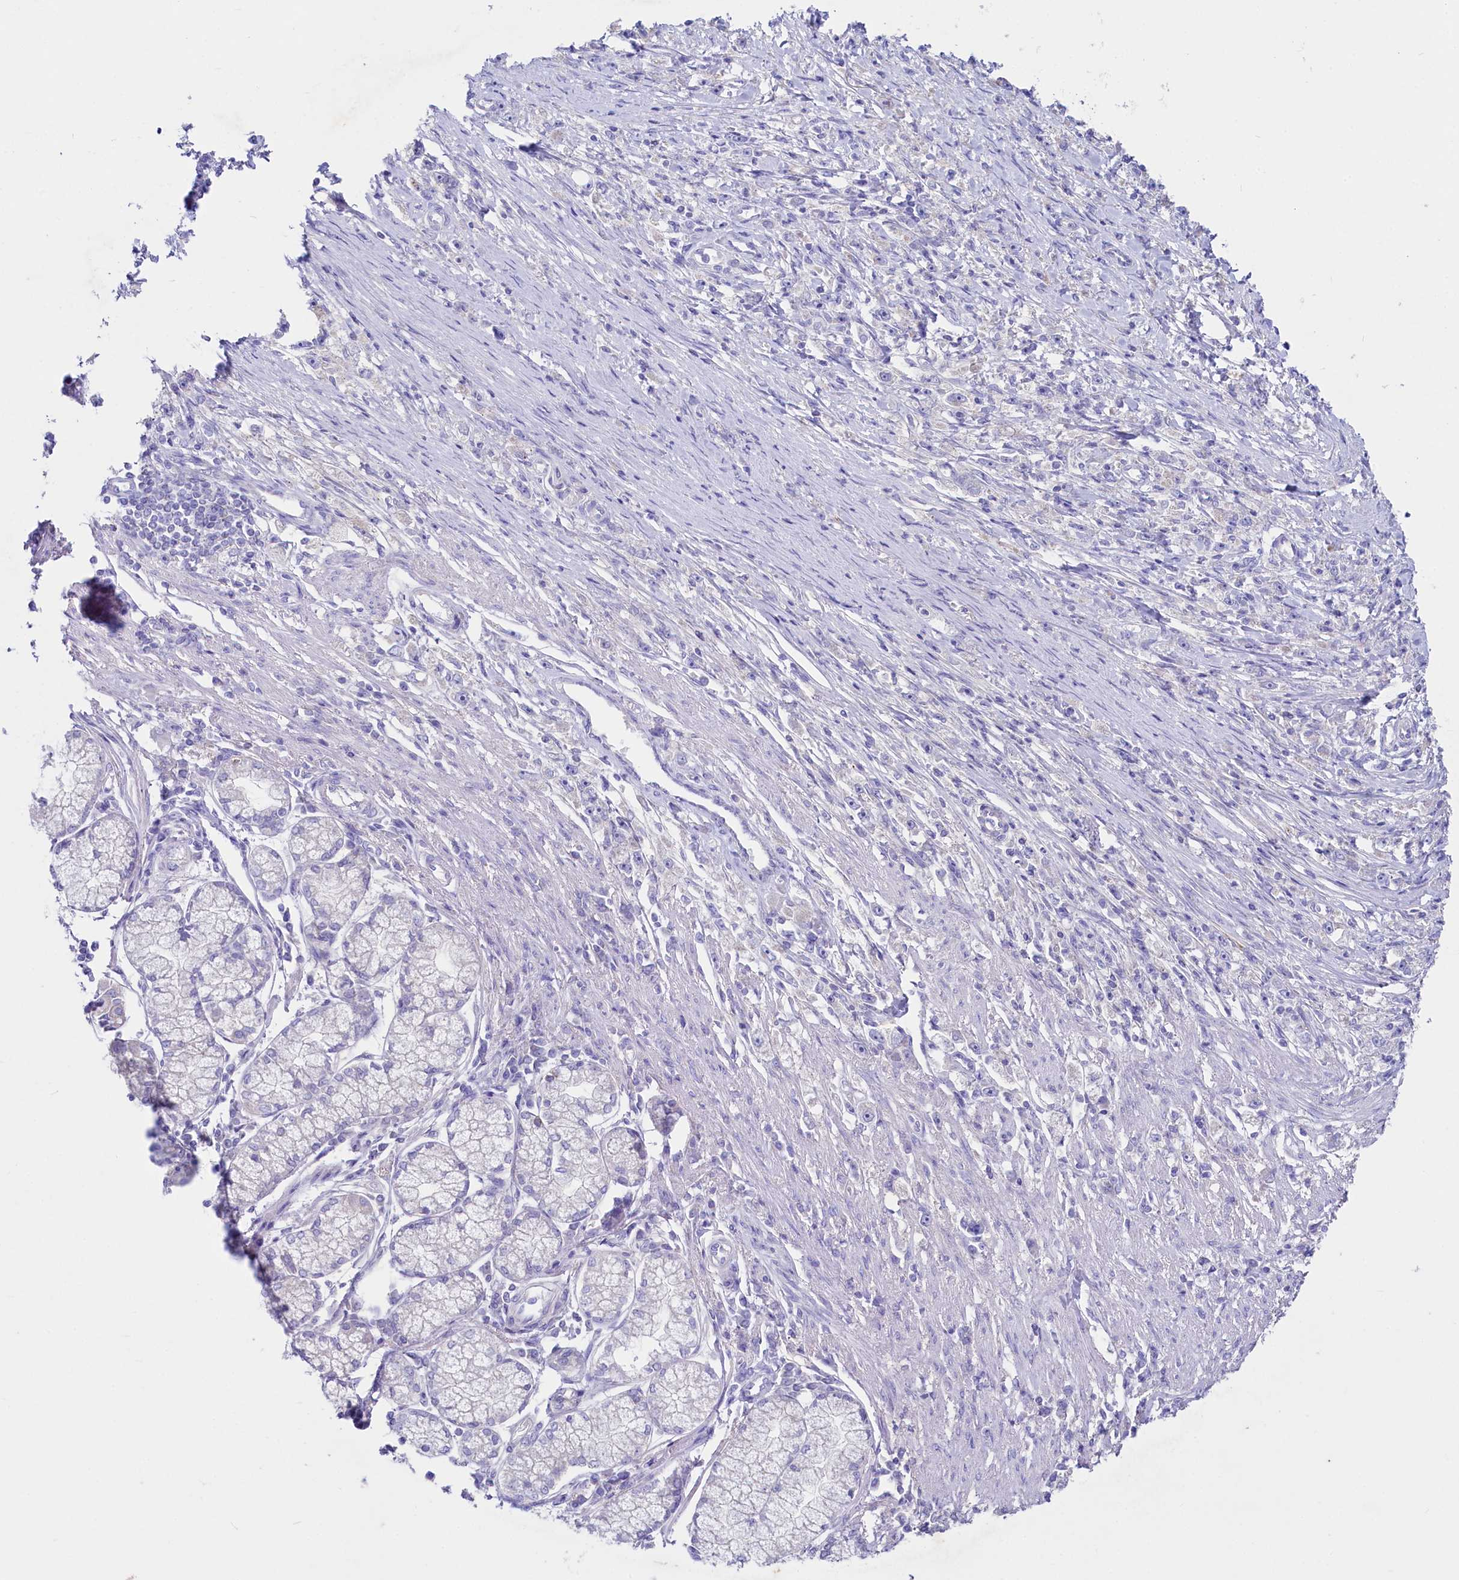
{"staining": {"intensity": "negative", "quantity": "none", "location": "none"}, "tissue": "stomach cancer", "cell_type": "Tumor cells", "image_type": "cancer", "snomed": [{"axis": "morphology", "description": "Adenocarcinoma, NOS"}, {"axis": "topography", "description": "Stomach"}], "caption": "This photomicrograph is of stomach cancer (adenocarcinoma) stained with immunohistochemistry (IHC) to label a protein in brown with the nuclei are counter-stained blue. There is no positivity in tumor cells. (Stains: DAB (3,3'-diaminobenzidine) IHC with hematoxylin counter stain, Microscopy: brightfield microscopy at high magnification).", "gene": "VPS26B", "patient": {"sex": "female", "age": 59}}